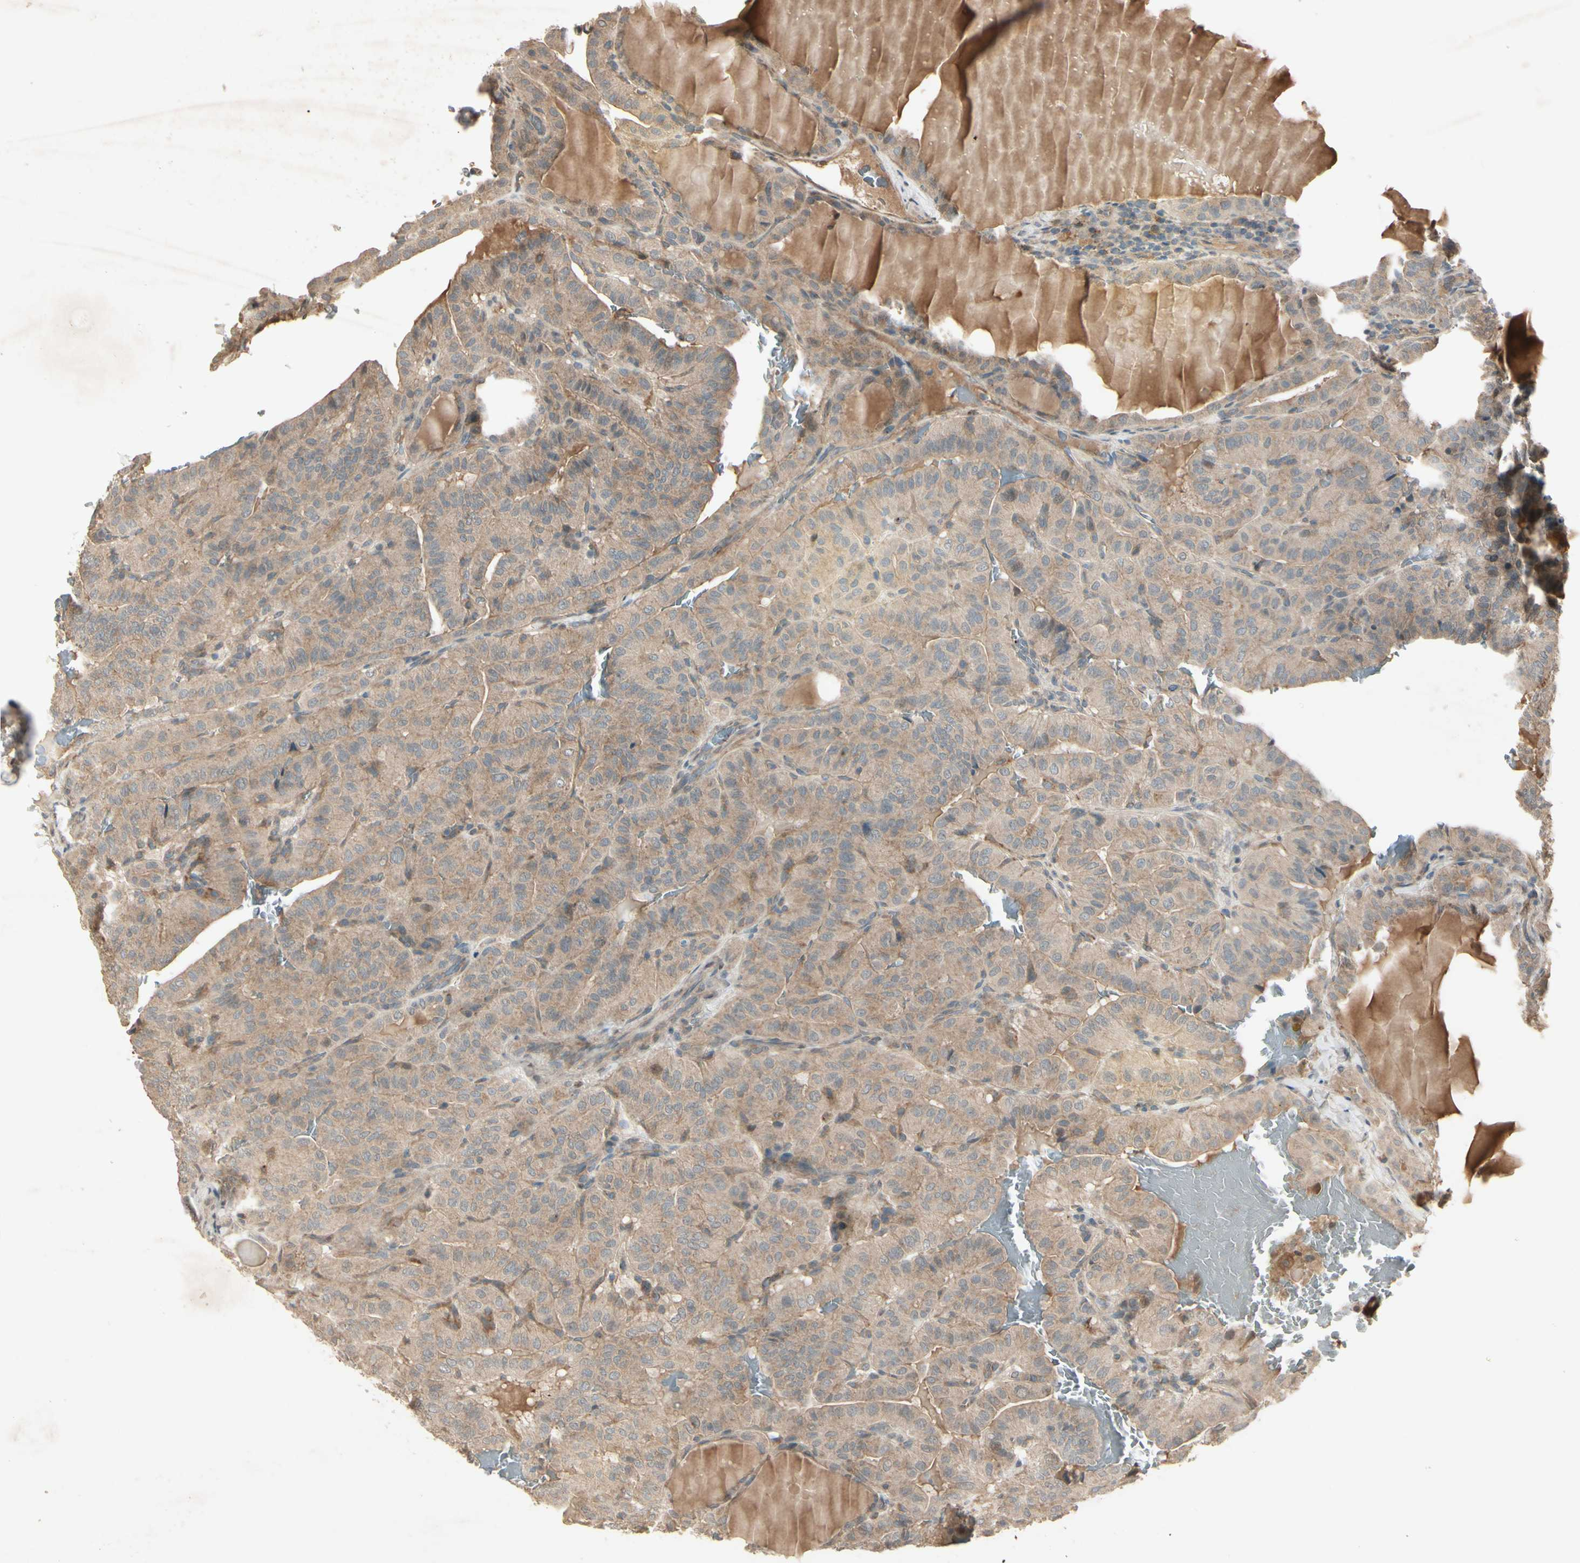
{"staining": {"intensity": "weak", "quantity": ">75%", "location": "cytoplasmic/membranous"}, "tissue": "thyroid cancer", "cell_type": "Tumor cells", "image_type": "cancer", "snomed": [{"axis": "morphology", "description": "Papillary adenocarcinoma, NOS"}, {"axis": "topography", "description": "Thyroid gland"}], "caption": "Brown immunohistochemical staining in thyroid cancer (papillary adenocarcinoma) displays weak cytoplasmic/membranous staining in approximately >75% of tumor cells. (DAB (3,3'-diaminobenzidine) IHC, brown staining for protein, blue staining for nuclei).", "gene": "FHDC1", "patient": {"sex": "male", "age": 77}}